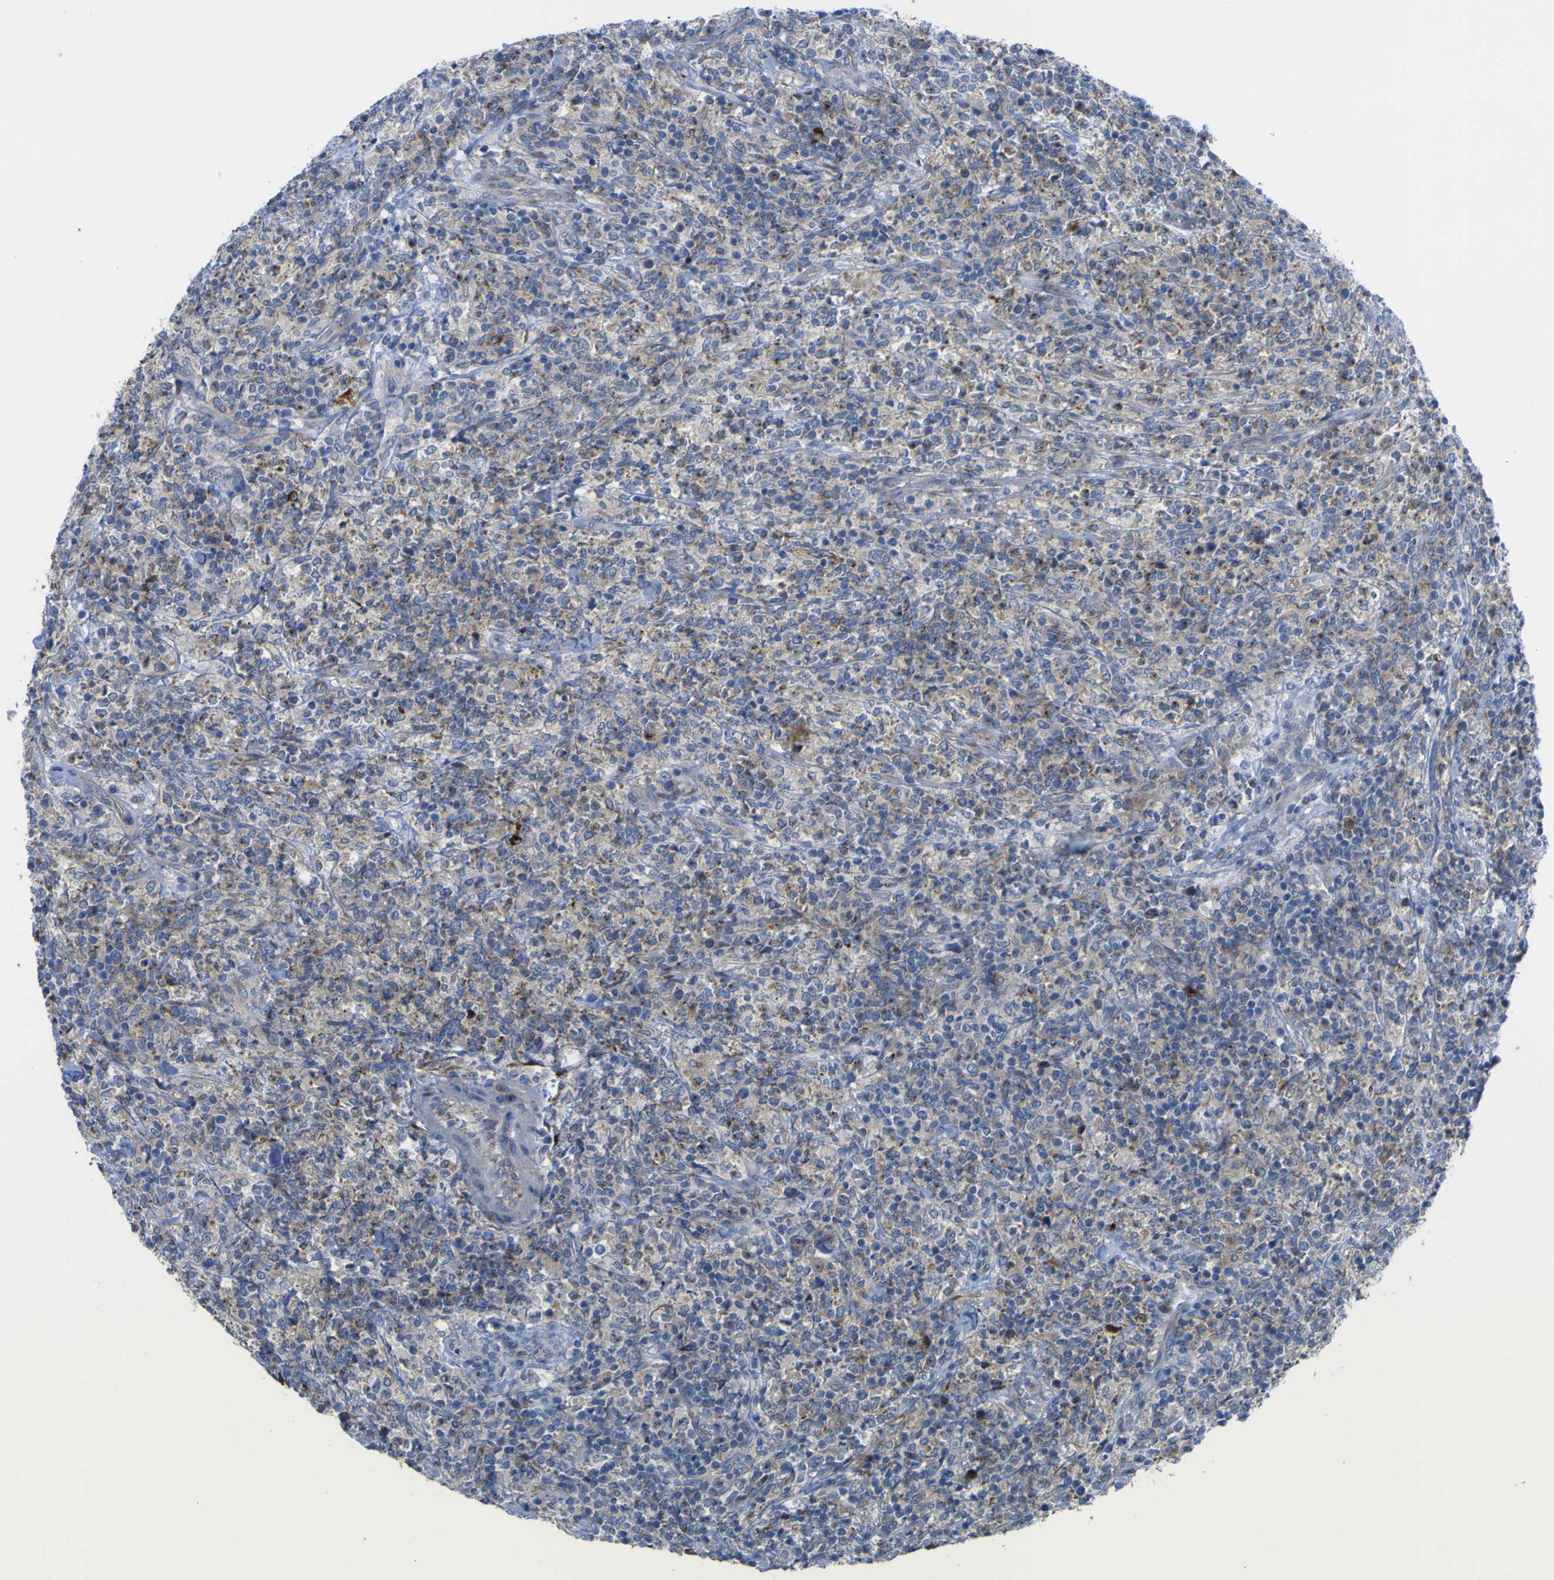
{"staining": {"intensity": "weak", "quantity": "<25%", "location": "cytoplasmic/membranous"}, "tissue": "lymphoma", "cell_type": "Tumor cells", "image_type": "cancer", "snomed": [{"axis": "morphology", "description": "Malignant lymphoma, non-Hodgkin's type, High grade"}, {"axis": "topography", "description": "Soft tissue"}], "caption": "Tumor cells show no significant positivity in high-grade malignant lymphoma, non-Hodgkin's type.", "gene": "CST3", "patient": {"sex": "male", "age": 18}}